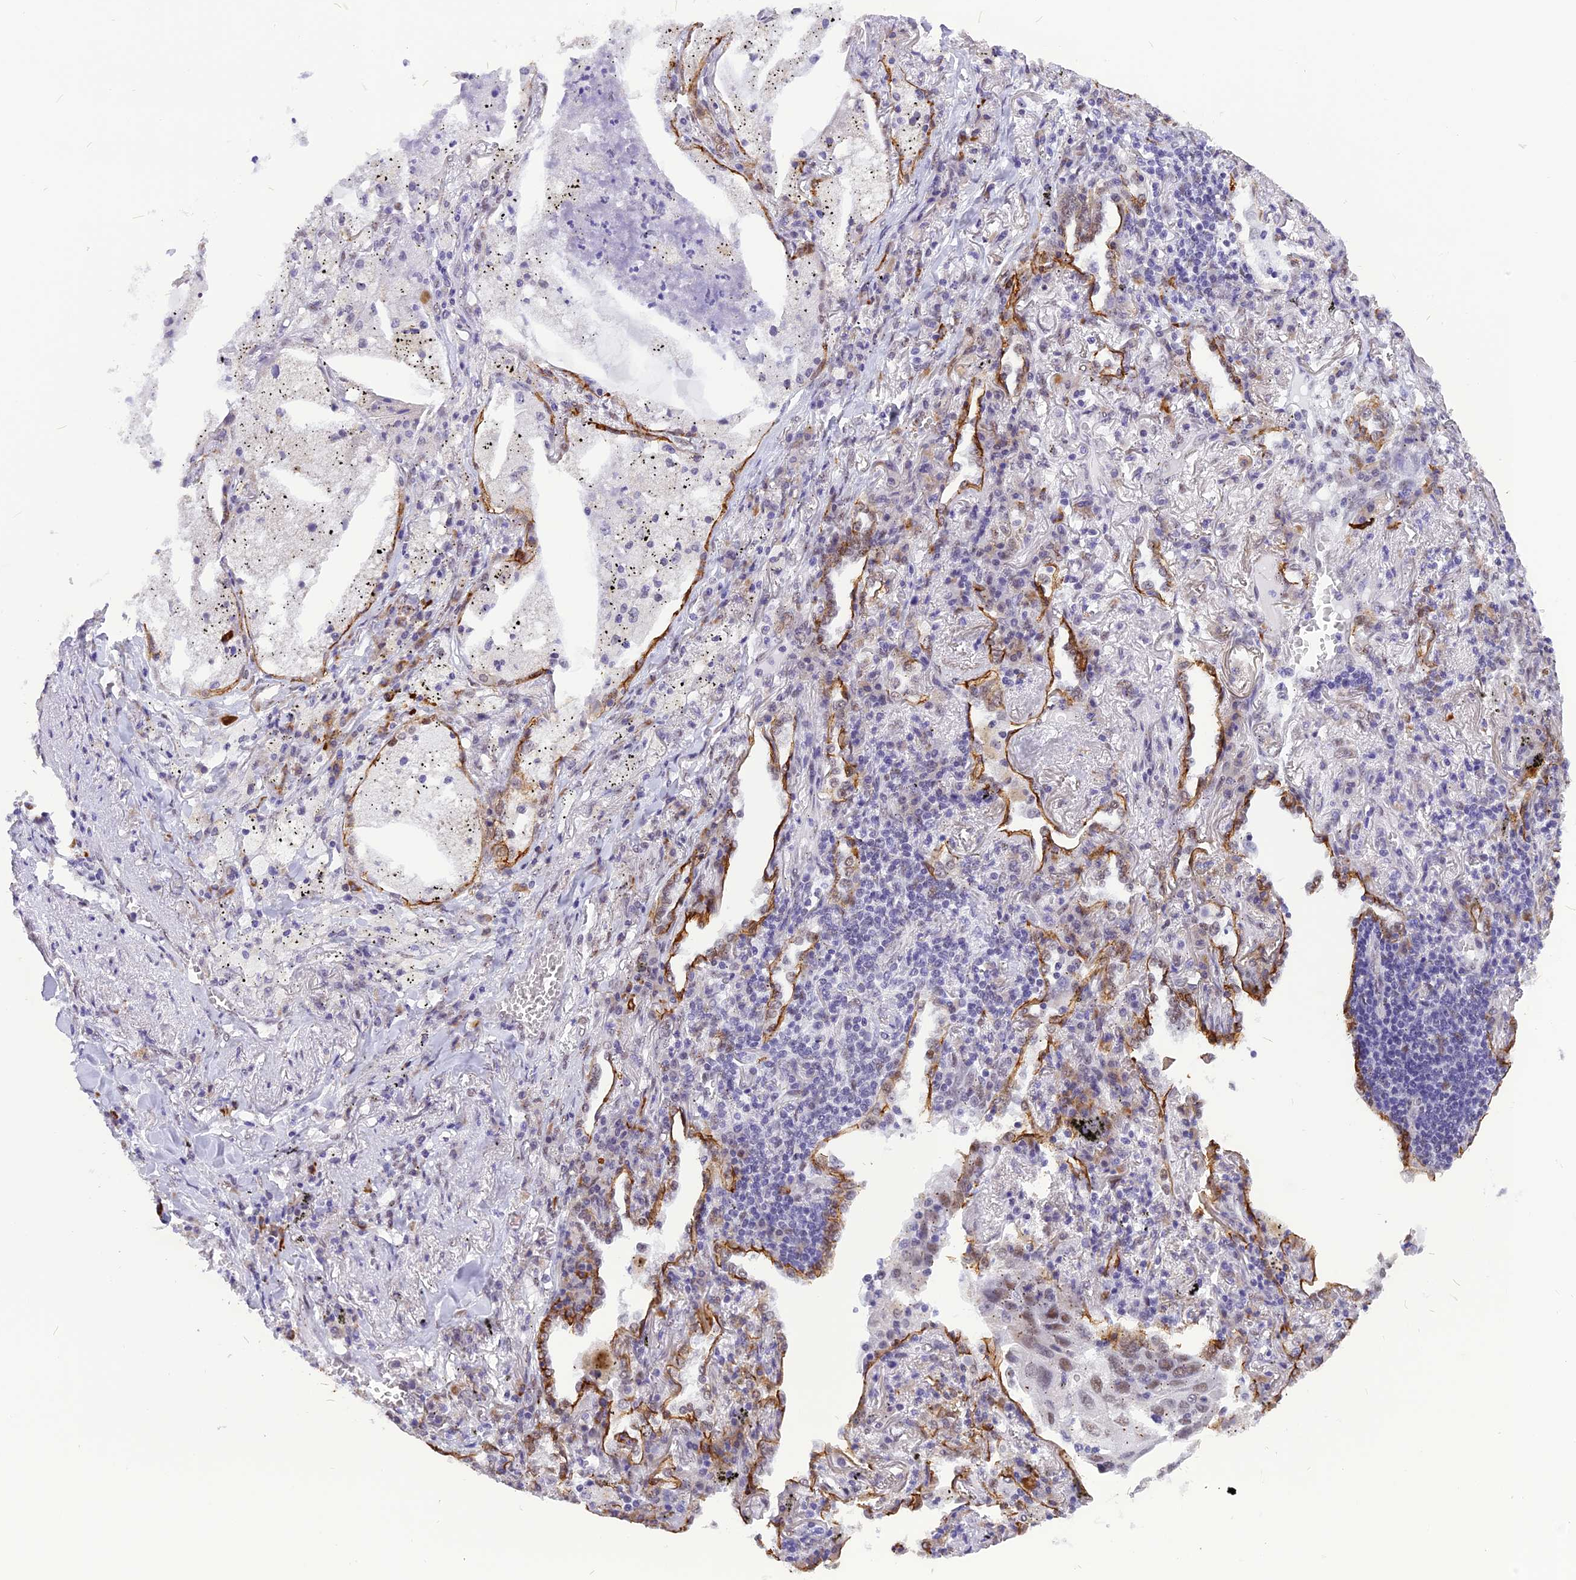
{"staining": {"intensity": "weak", "quantity": "<25%", "location": "nuclear"}, "tissue": "lung cancer", "cell_type": "Tumor cells", "image_type": "cancer", "snomed": [{"axis": "morphology", "description": "Squamous cell carcinoma, NOS"}, {"axis": "topography", "description": "Lung"}], "caption": "Lung squamous cell carcinoma was stained to show a protein in brown. There is no significant staining in tumor cells. (Brightfield microscopy of DAB IHC at high magnification).", "gene": "IRF2BP1", "patient": {"sex": "female", "age": 63}}